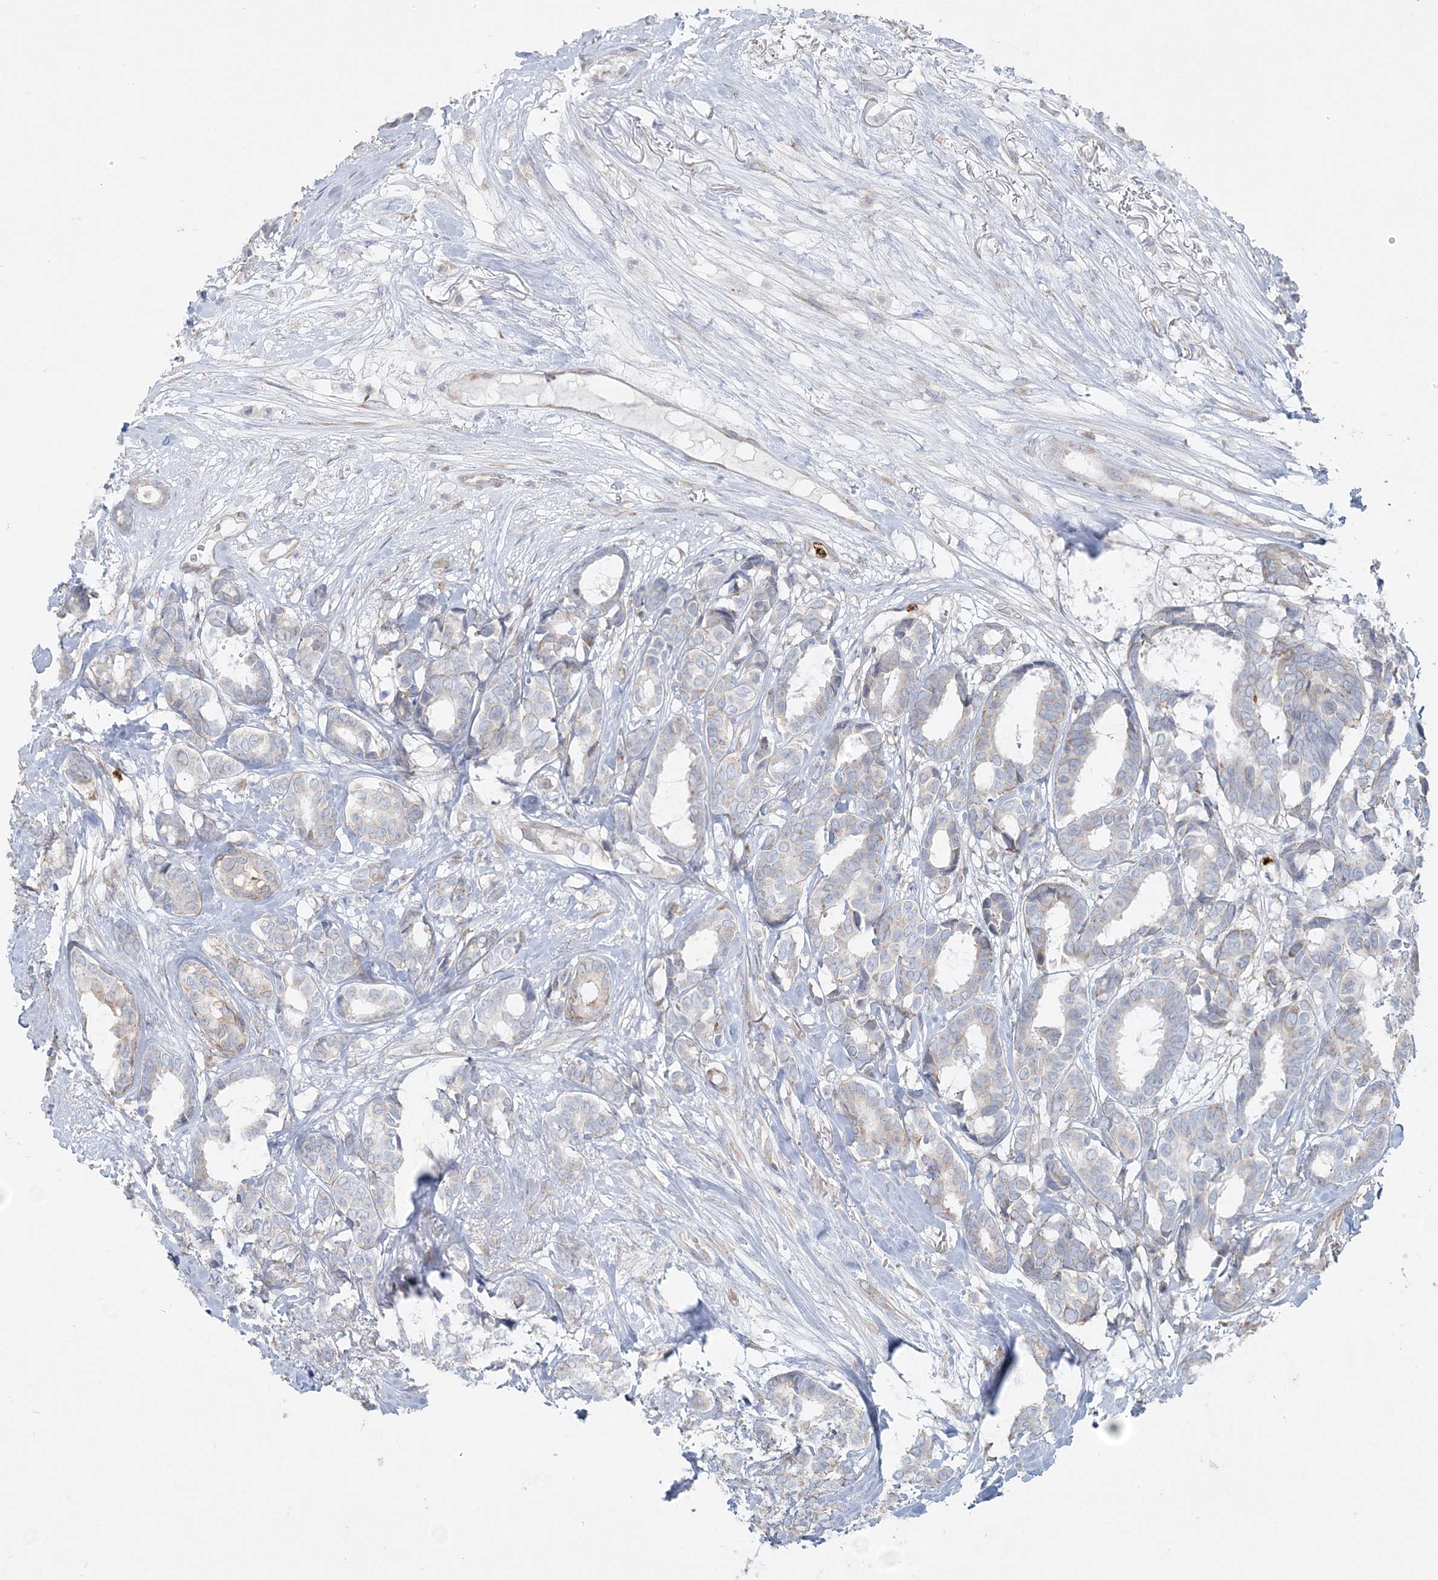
{"staining": {"intensity": "negative", "quantity": "none", "location": "none"}, "tissue": "breast cancer", "cell_type": "Tumor cells", "image_type": "cancer", "snomed": [{"axis": "morphology", "description": "Duct carcinoma"}, {"axis": "topography", "description": "Breast"}], "caption": "An IHC histopathology image of breast cancer is shown. There is no staining in tumor cells of breast cancer.", "gene": "CCNJ", "patient": {"sex": "female", "age": 87}}